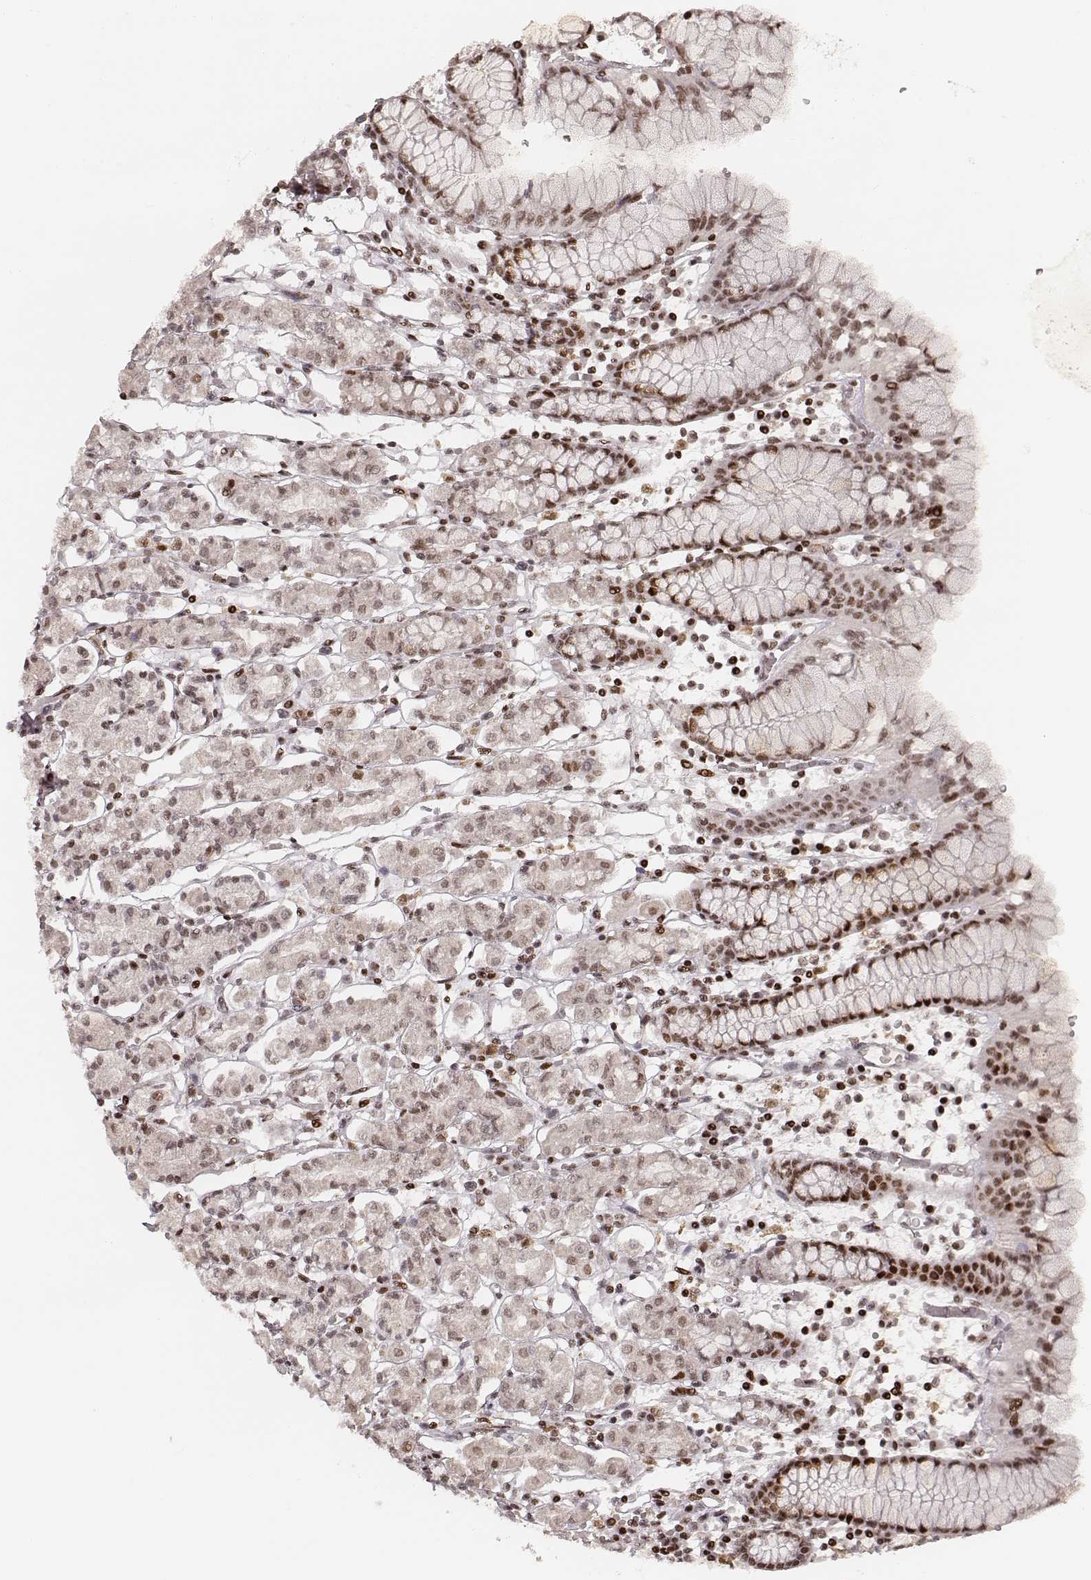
{"staining": {"intensity": "strong", "quantity": ">75%", "location": "nuclear"}, "tissue": "stomach", "cell_type": "Glandular cells", "image_type": "normal", "snomed": [{"axis": "morphology", "description": "Normal tissue, NOS"}, {"axis": "topography", "description": "Stomach, upper"}, {"axis": "topography", "description": "Stomach"}], "caption": "Brown immunohistochemical staining in unremarkable human stomach reveals strong nuclear positivity in about >75% of glandular cells. (DAB (3,3'-diaminobenzidine) IHC with brightfield microscopy, high magnification).", "gene": "HNRNPC", "patient": {"sex": "male", "age": 62}}